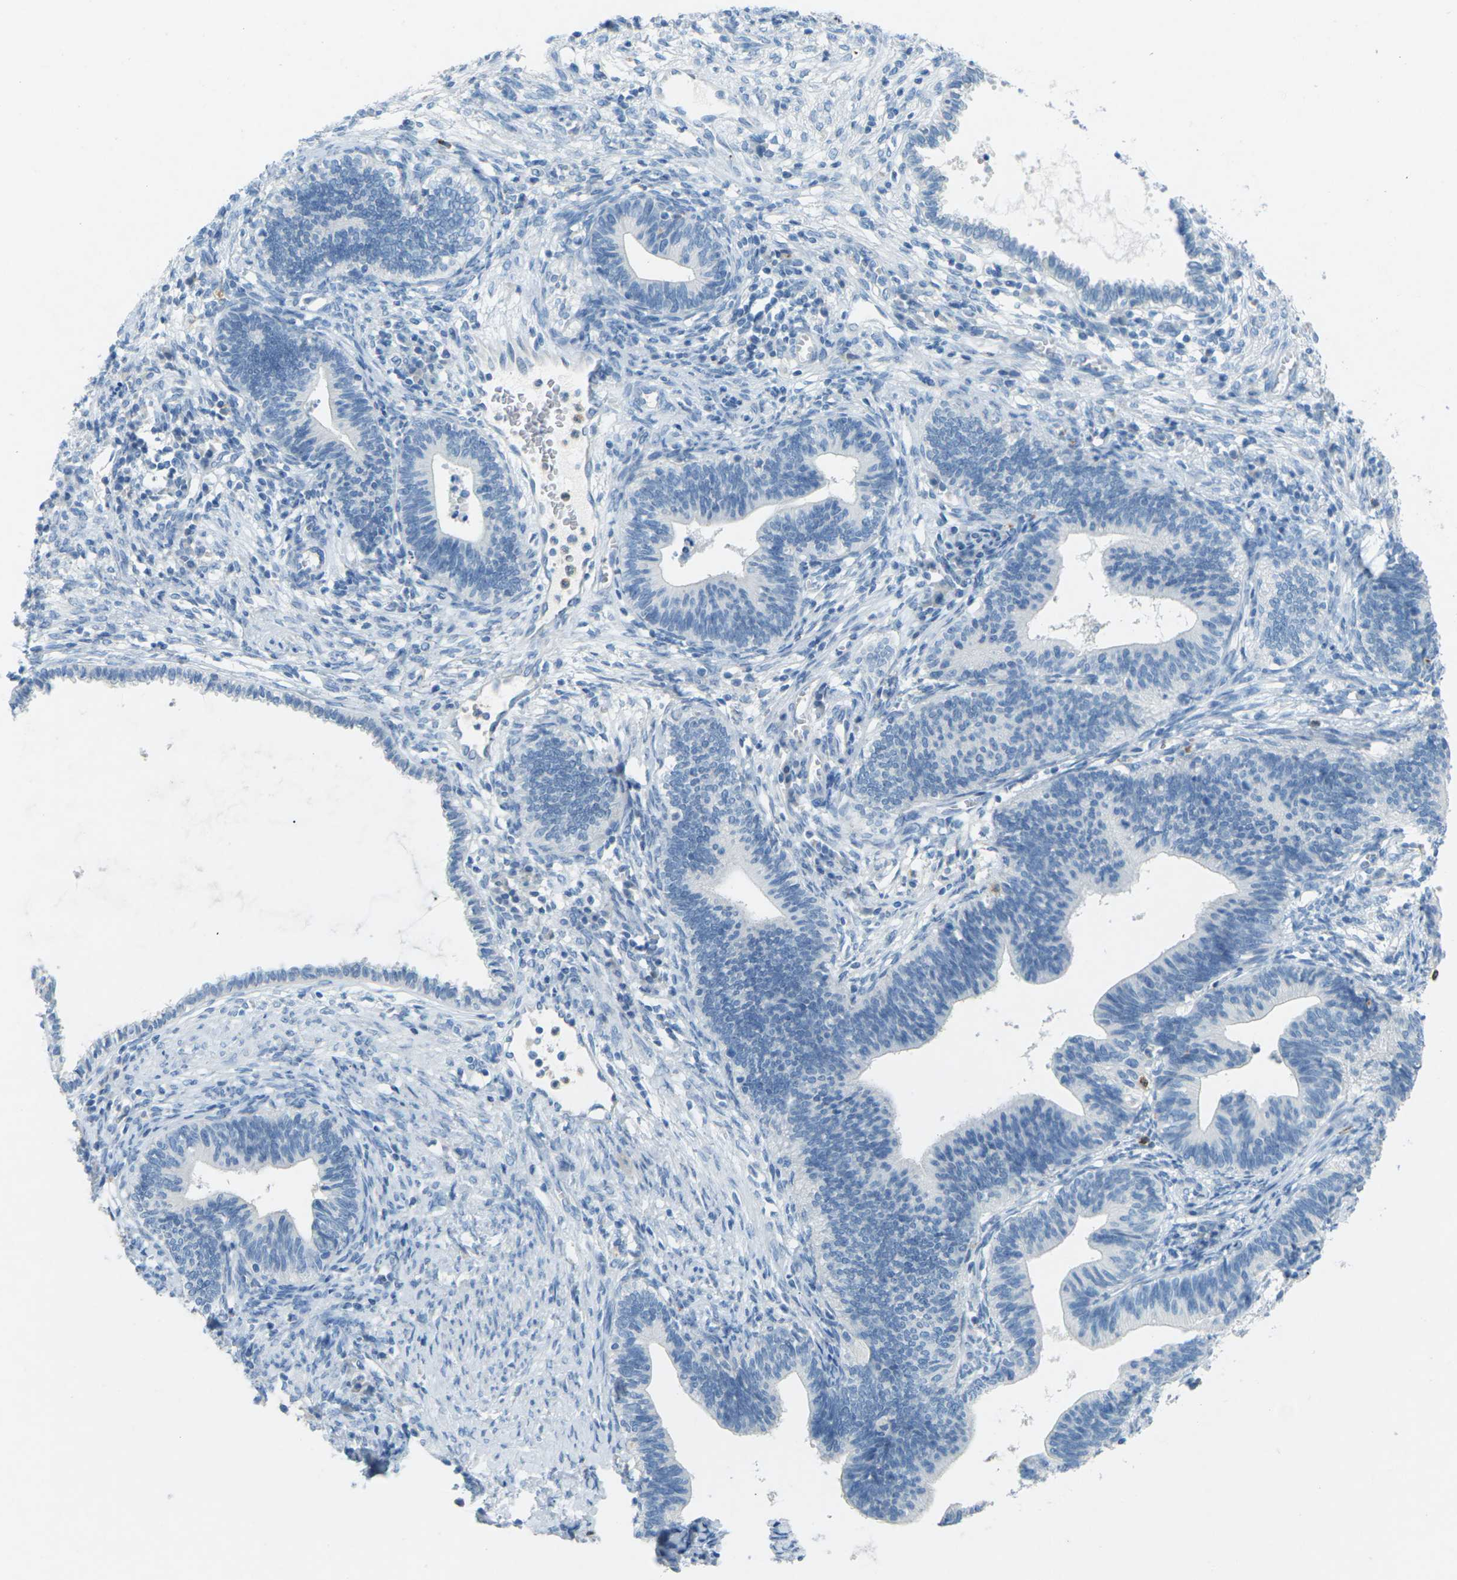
{"staining": {"intensity": "negative", "quantity": "none", "location": "none"}, "tissue": "cervical cancer", "cell_type": "Tumor cells", "image_type": "cancer", "snomed": [{"axis": "morphology", "description": "Adenocarcinoma, NOS"}, {"axis": "topography", "description": "Cervix"}], "caption": "Tumor cells show no significant positivity in adenocarcinoma (cervical).", "gene": "CDH16", "patient": {"sex": "female", "age": 44}}